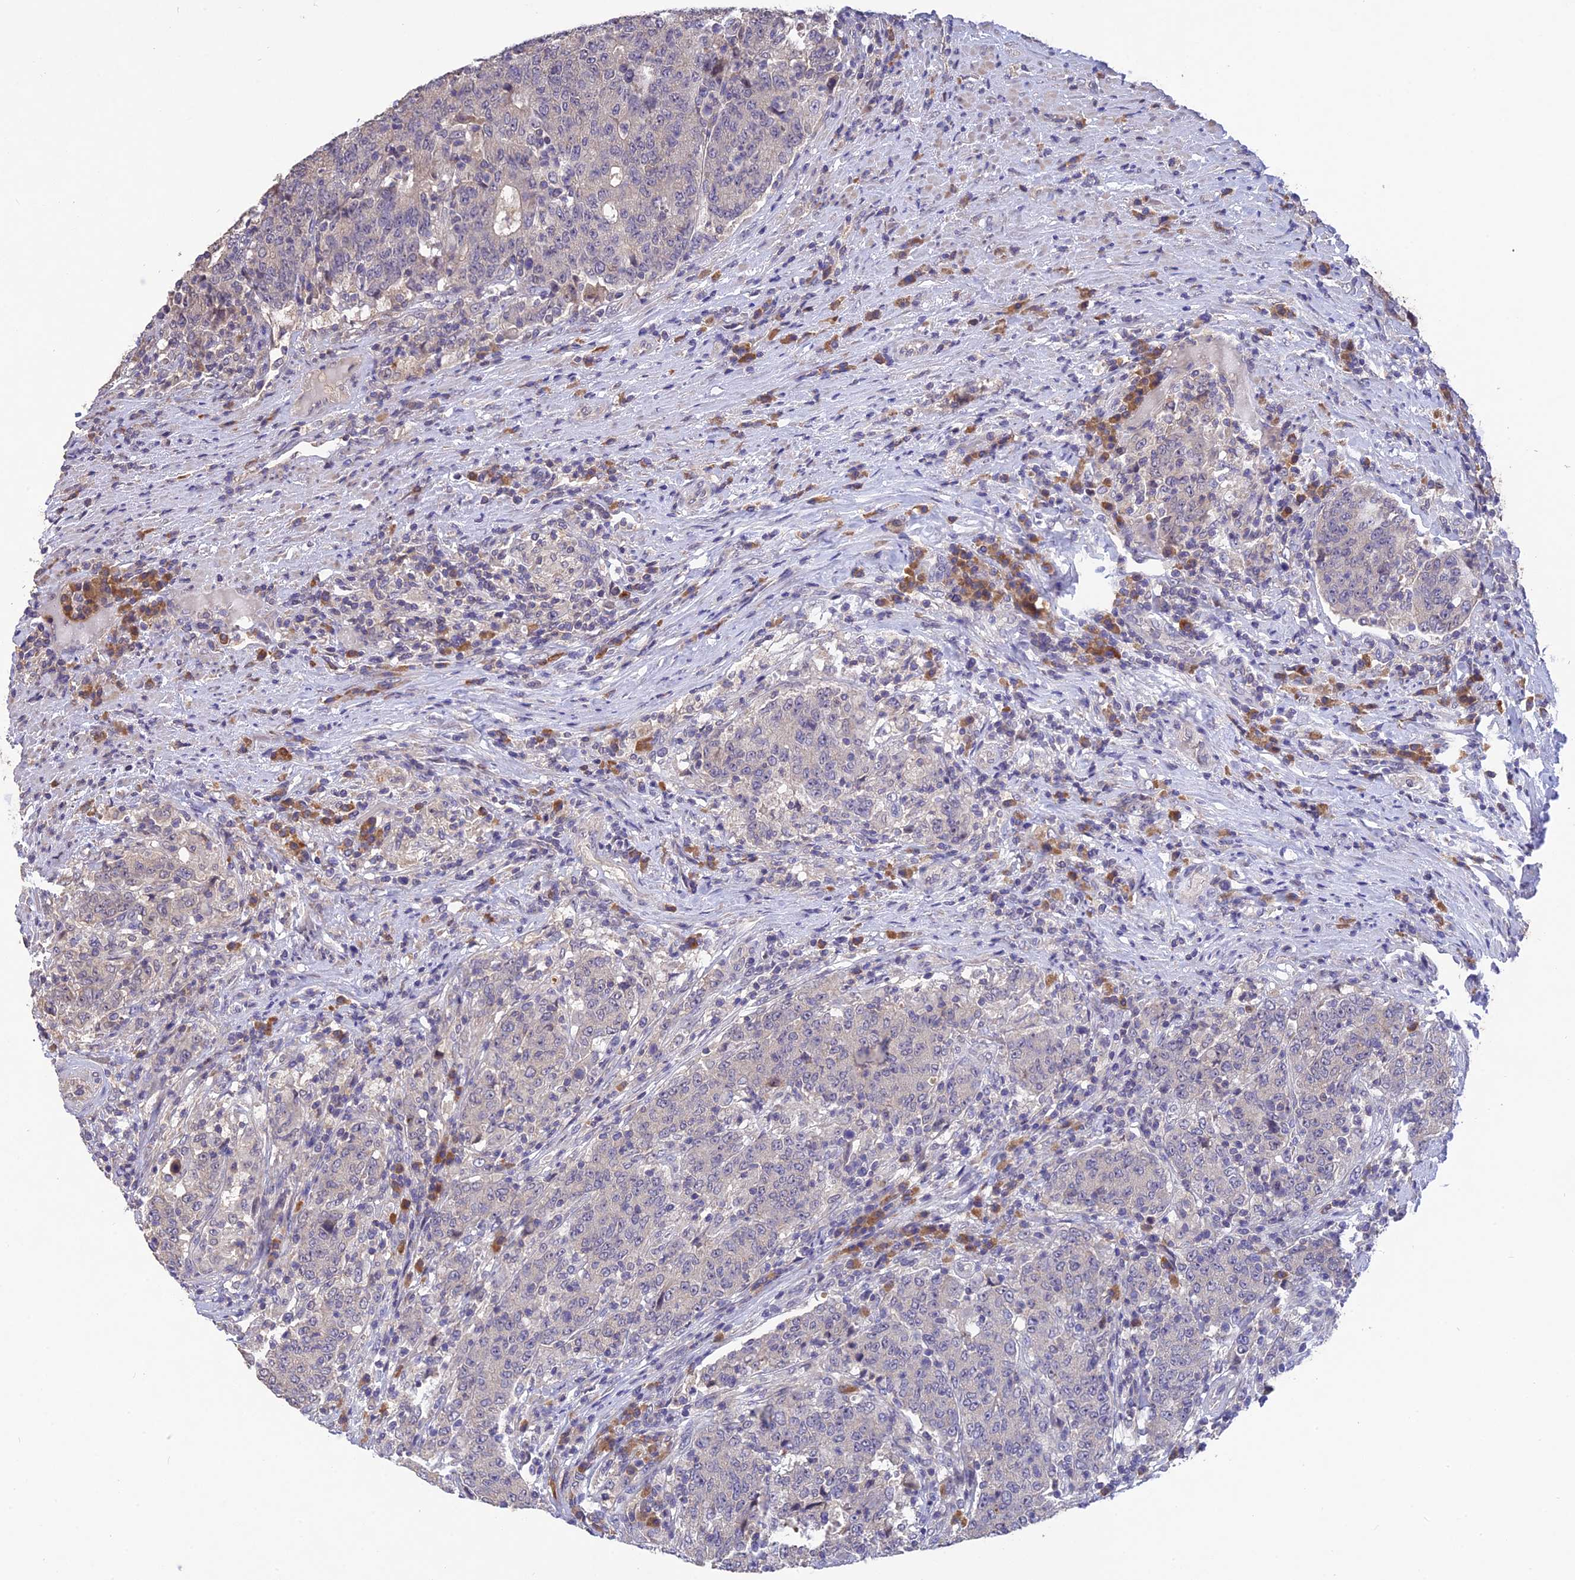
{"staining": {"intensity": "negative", "quantity": "none", "location": "none"}, "tissue": "colorectal cancer", "cell_type": "Tumor cells", "image_type": "cancer", "snomed": [{"axis": "morphology", "description": "Adenocarcinoma, NOS"}, {"axis": "topography", "description": "Colon"}], "caption": "Immunohistochemistry (IHC) histopathology image of adenocarcinoma (colorectal) stained for a protein (brown), which shows no positivity in tumor cells.", "gene": "DENND5B", "patient": {"sex": "female", "age": 75}}